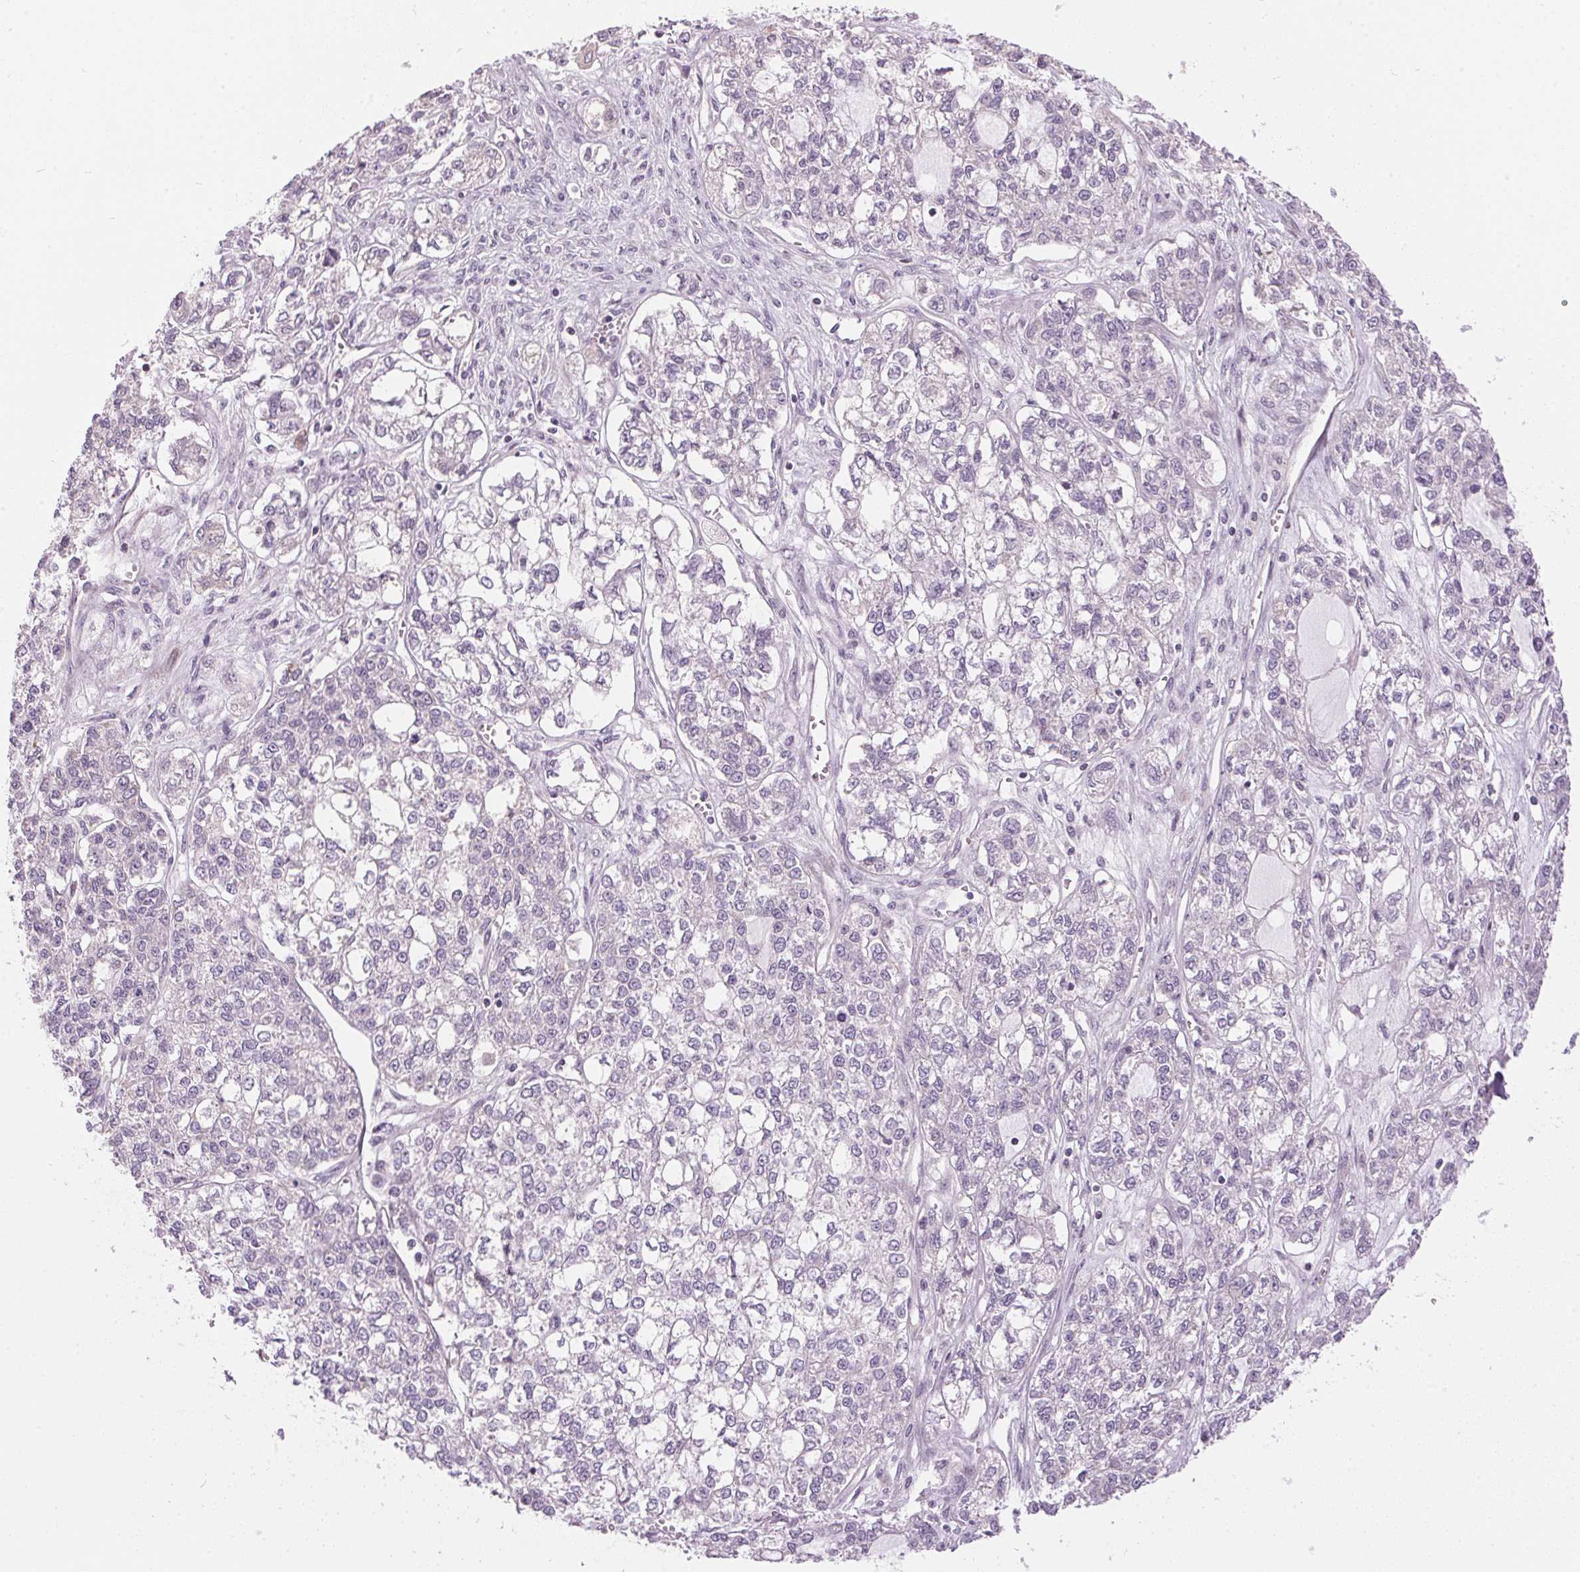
{"staining": {"intensity": "negative", "quantity": "none", "location": "none"}, "tissue": "ovarian cancer", "cell_type": "Tumor cells", "image_type": "cancer", "snomed": [{"axis": "morphology", "description": "Carcinoma, endometroid"}, {"axis": "topography", "description": "Ovary"}], "caption": "Ovarian cancer stained for a protein using immunohistochemistry shows no positivity tumor cells.", "gene": "UNC13B", "patient": {"sex": "female", "age": 64}}